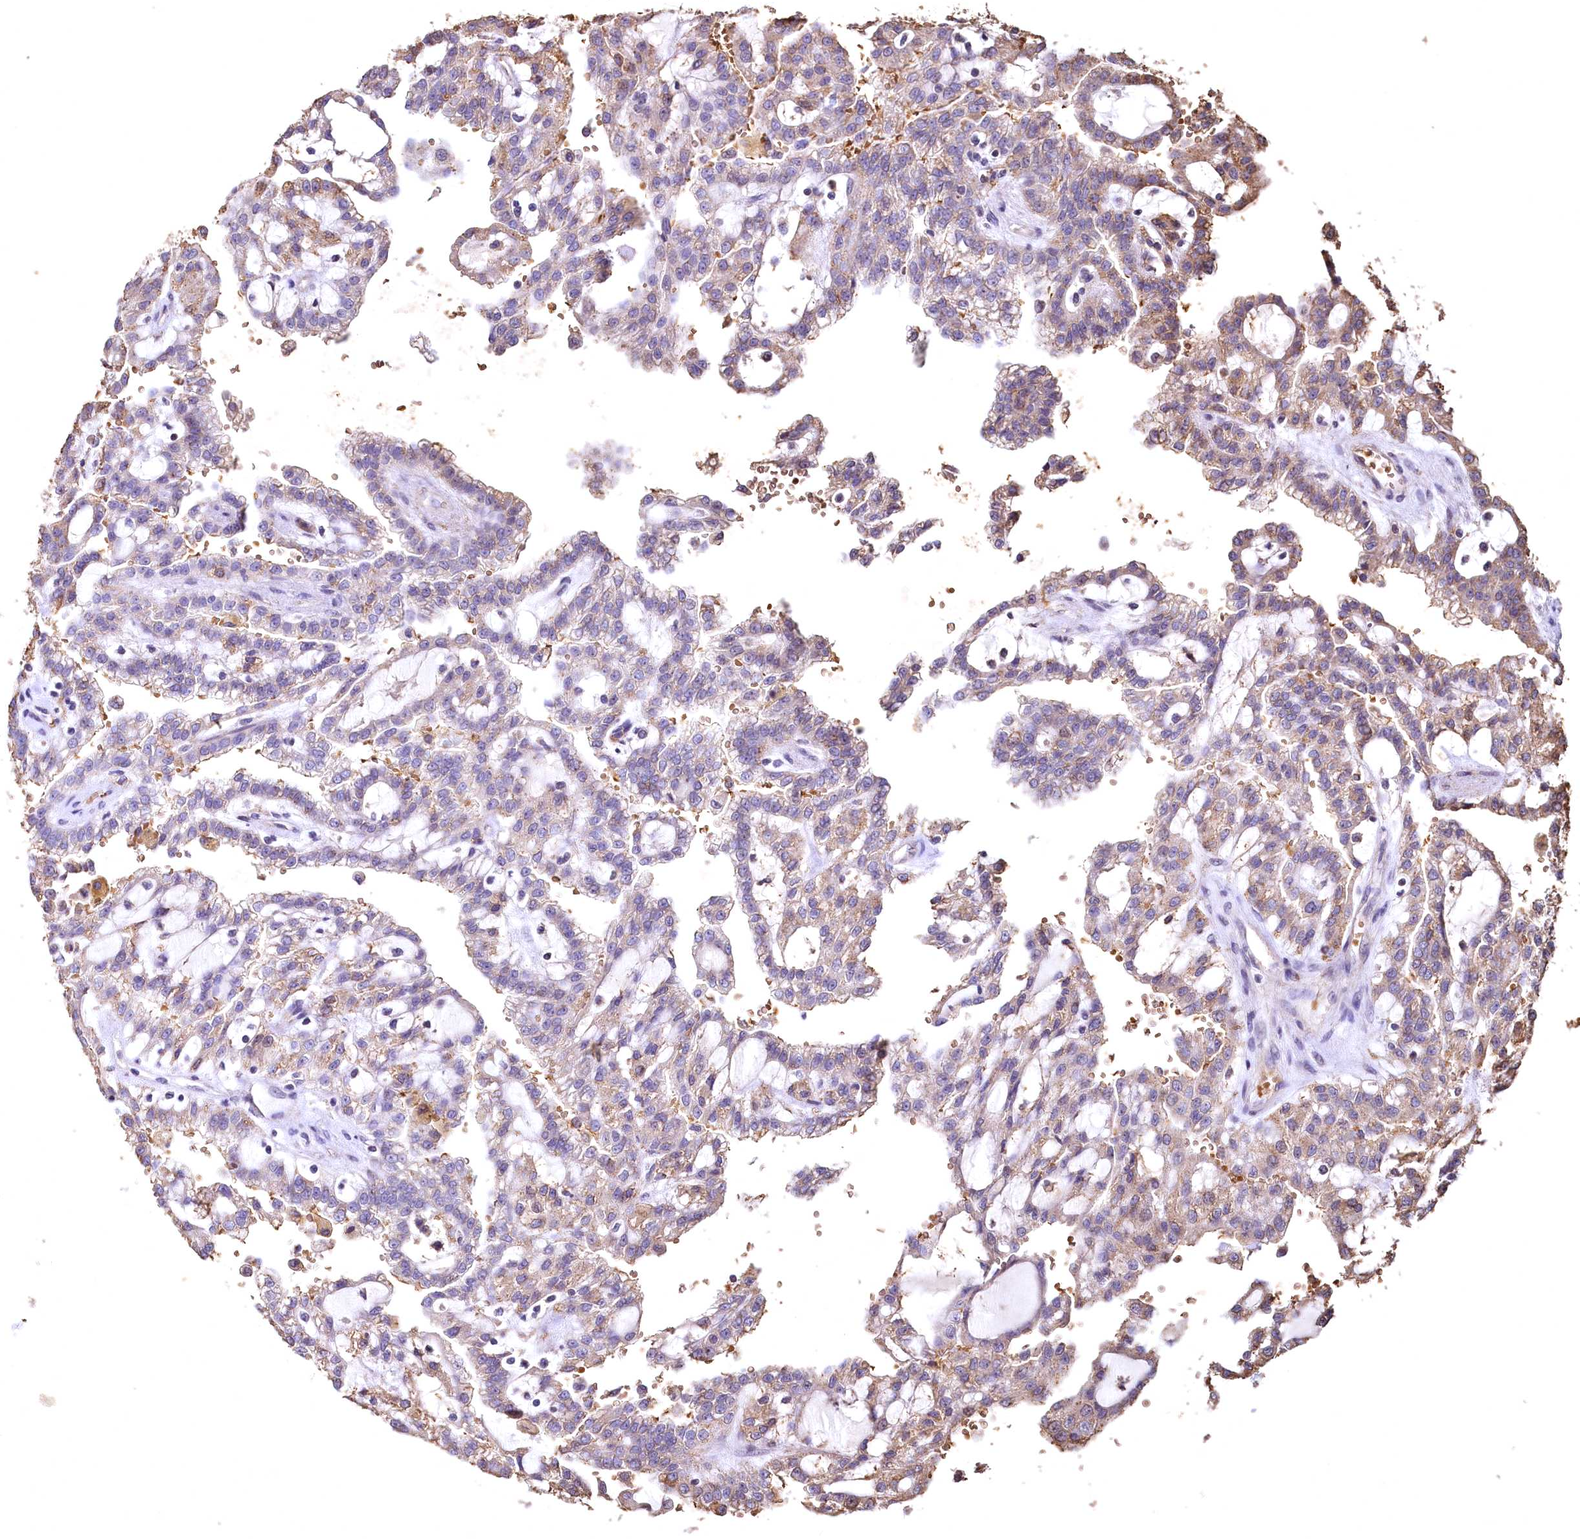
{"staining": {"intensity": "moderate", "quantity": "<25%", "location": "cytoplasmic/membranous"}, "tissue": "renal cancer", "cell_type": "Tumor cells", "image_type": "cancer", "snomed": [{"axis": "morphology", "description": "Adenocarcinoma, NOS"}, {"axis": "topography", "description": "Kidney"}], "caption": "DAB immunohistochemical staining of renal cancer exhibits moderate cytoplasmic/membranous protein expression in approximately <25% of tumor cells. The staining was performed using DAB to visualize the protein expression in brown, while the nuclei were stained in blue with hematoxylin (Magnification: 20x).", "gene": "SPTA1", "patient": {"sex": "male", "age": 63}}